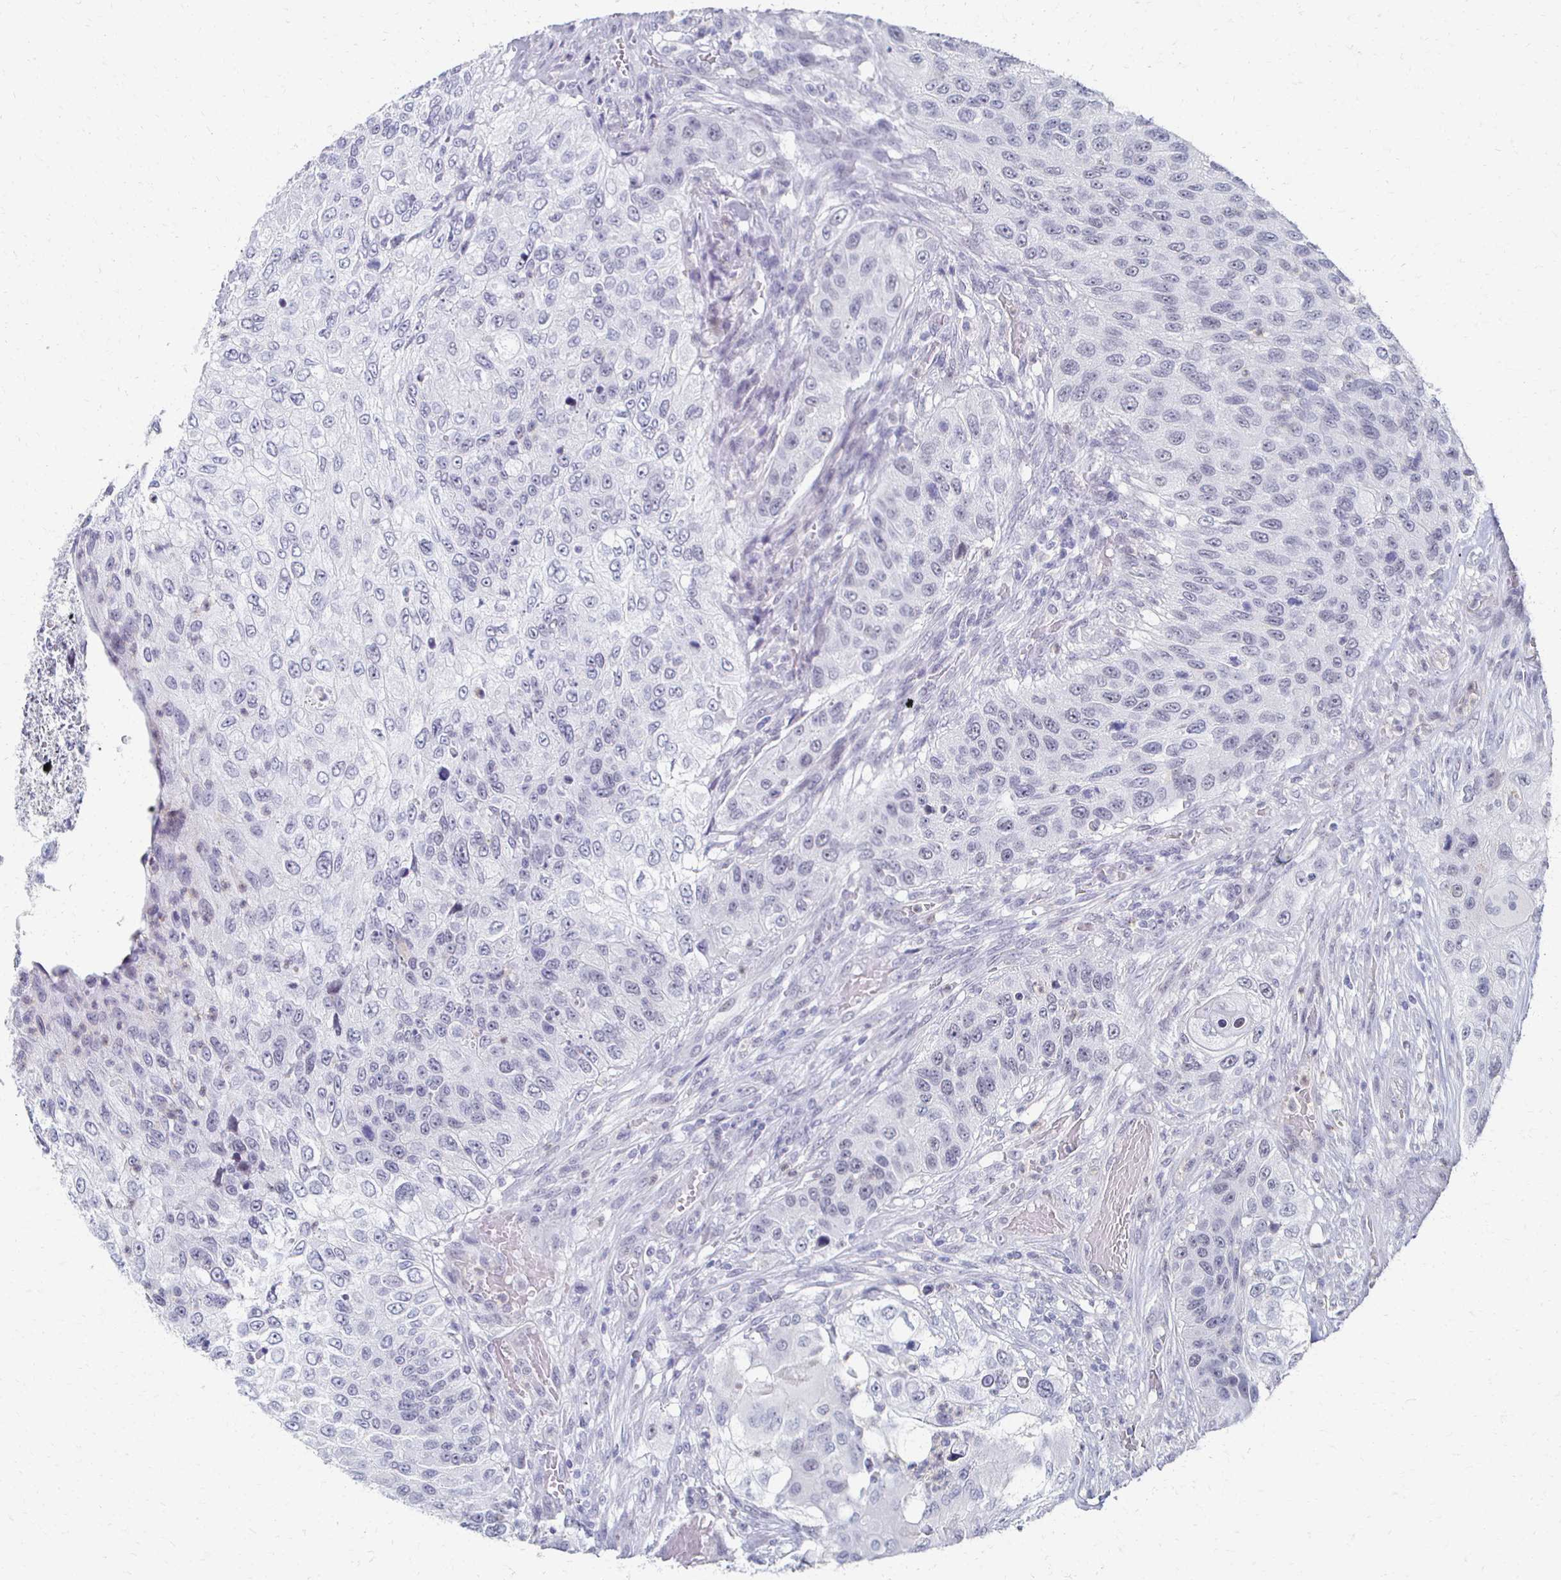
{"staining": {"intensity": "negative", "quantity": "none", "location": "none"}, "tissue": "urothelial cancer", "cell_type": "Tumor cells", "image_type": "cancer", "snomed": [{"axis": "morphology", "description": "Urothelial carcinoma, High grade"}, {"axis": "topography", "description": "Urinary bladder"}], "caption": "Immunohistochemistry (IHC) of urothelial cancer demonstrates no expression in tumor cells. (Stains: DAB IHC with hematoxylin counter stain, Microscopy: brightfield microscopy at high magnification).", "gene": "CXCR2", "patient": {"sex": "female", "age": 60}}